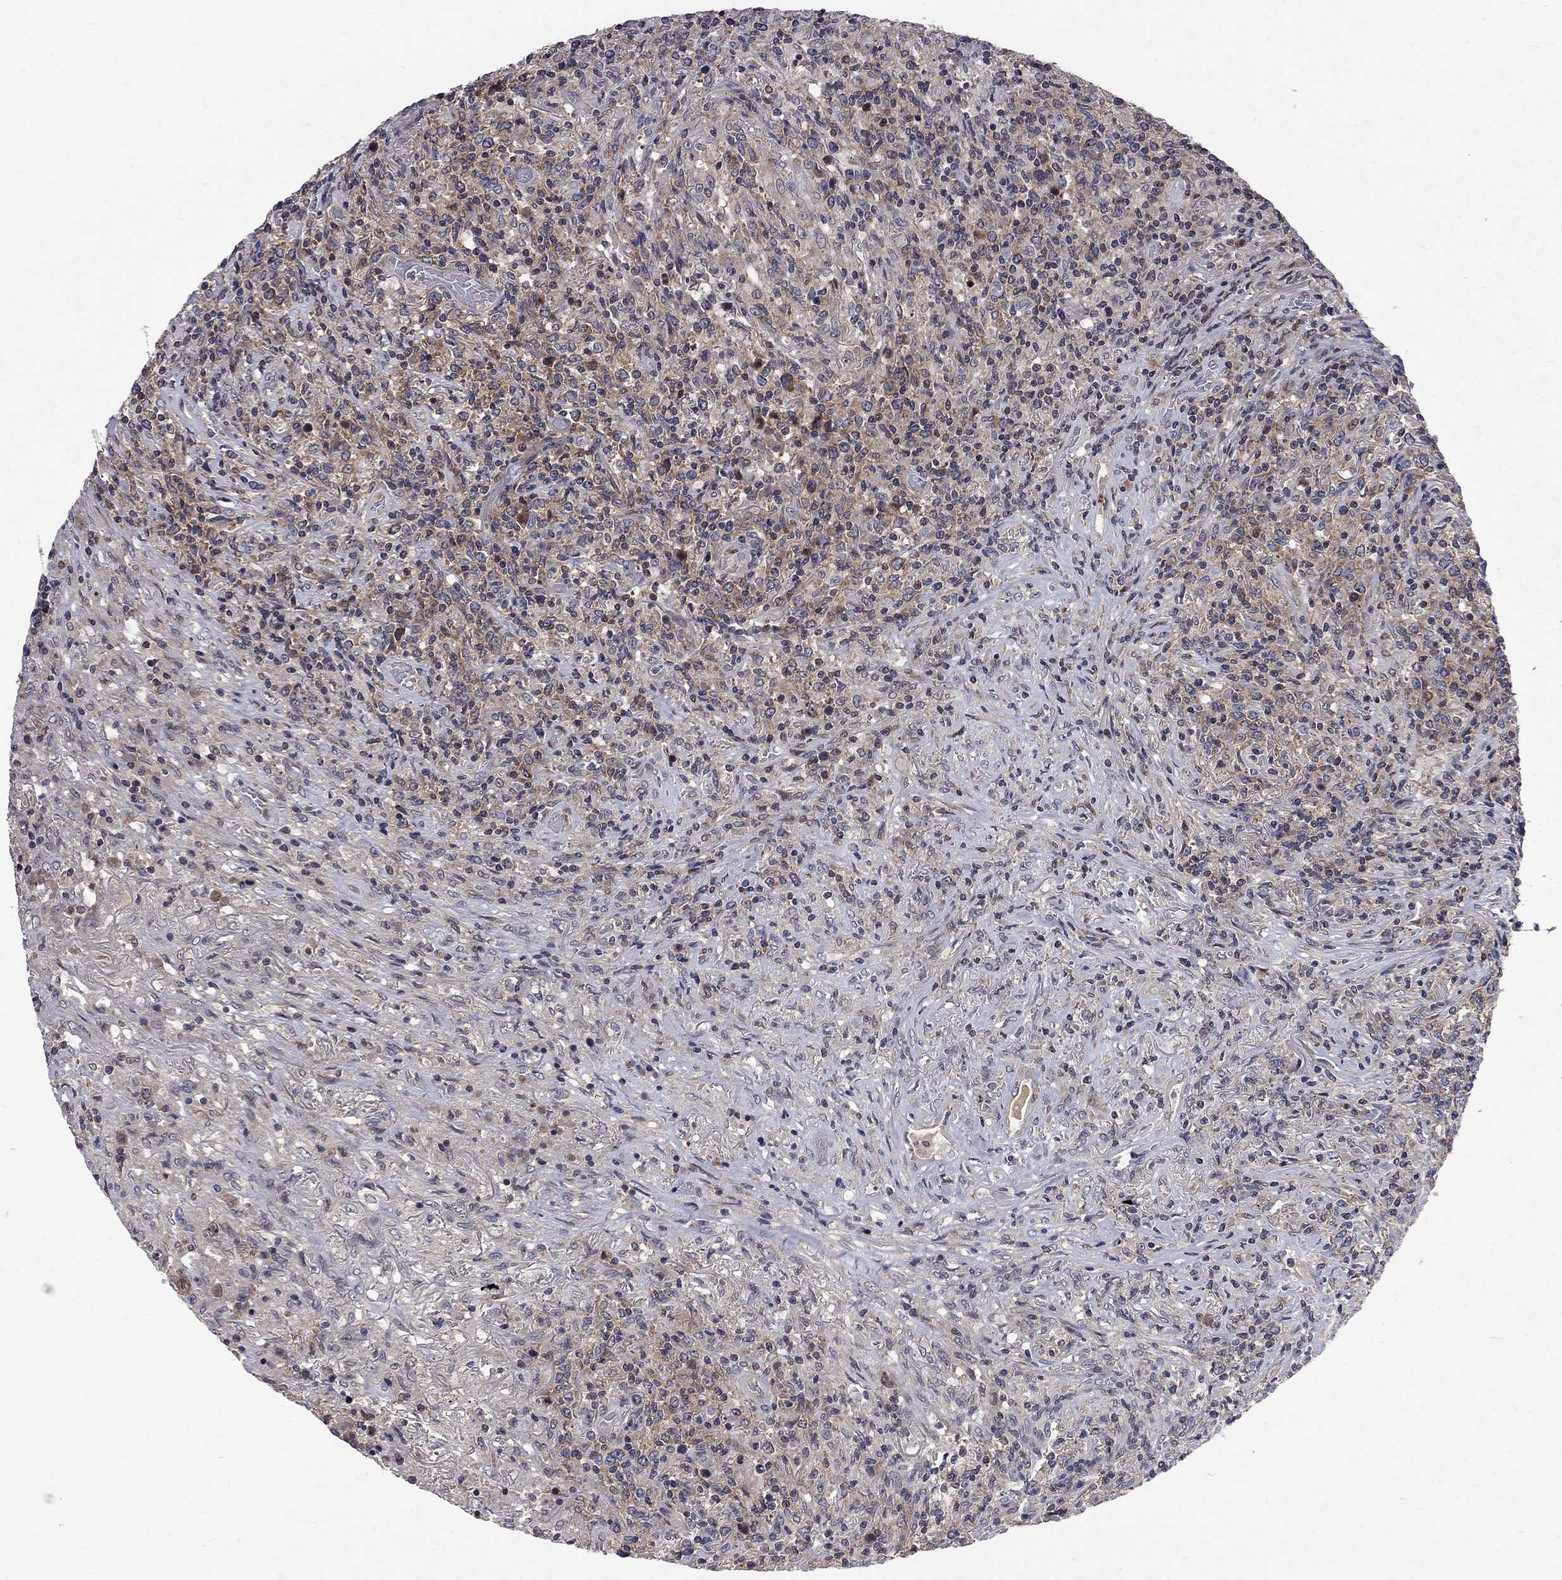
{"staining": {"intensity": "moderate", "quantity": "<25%", "location": "cytoplasmic/membranous"}, "tissue": "lymphoma", "cell_type": "Tumor cells", "image_type": "cancer", "snomed": [{"axis": "morphology", "description": "Malignant lymphoma, non-Hodgkin's type, High grade"}, {"axis": "topography", "description": "Lung"}], "caption": "This is a histology image of immunohistochemistry staining of high-grade malignant lymphoma, non-Hodgkin's type, which shows moderate expression in the cytoplasmic/membranous of tumor cells.", "gene": "CNOT11", "patient": {"sex": "male", "age": 79}}